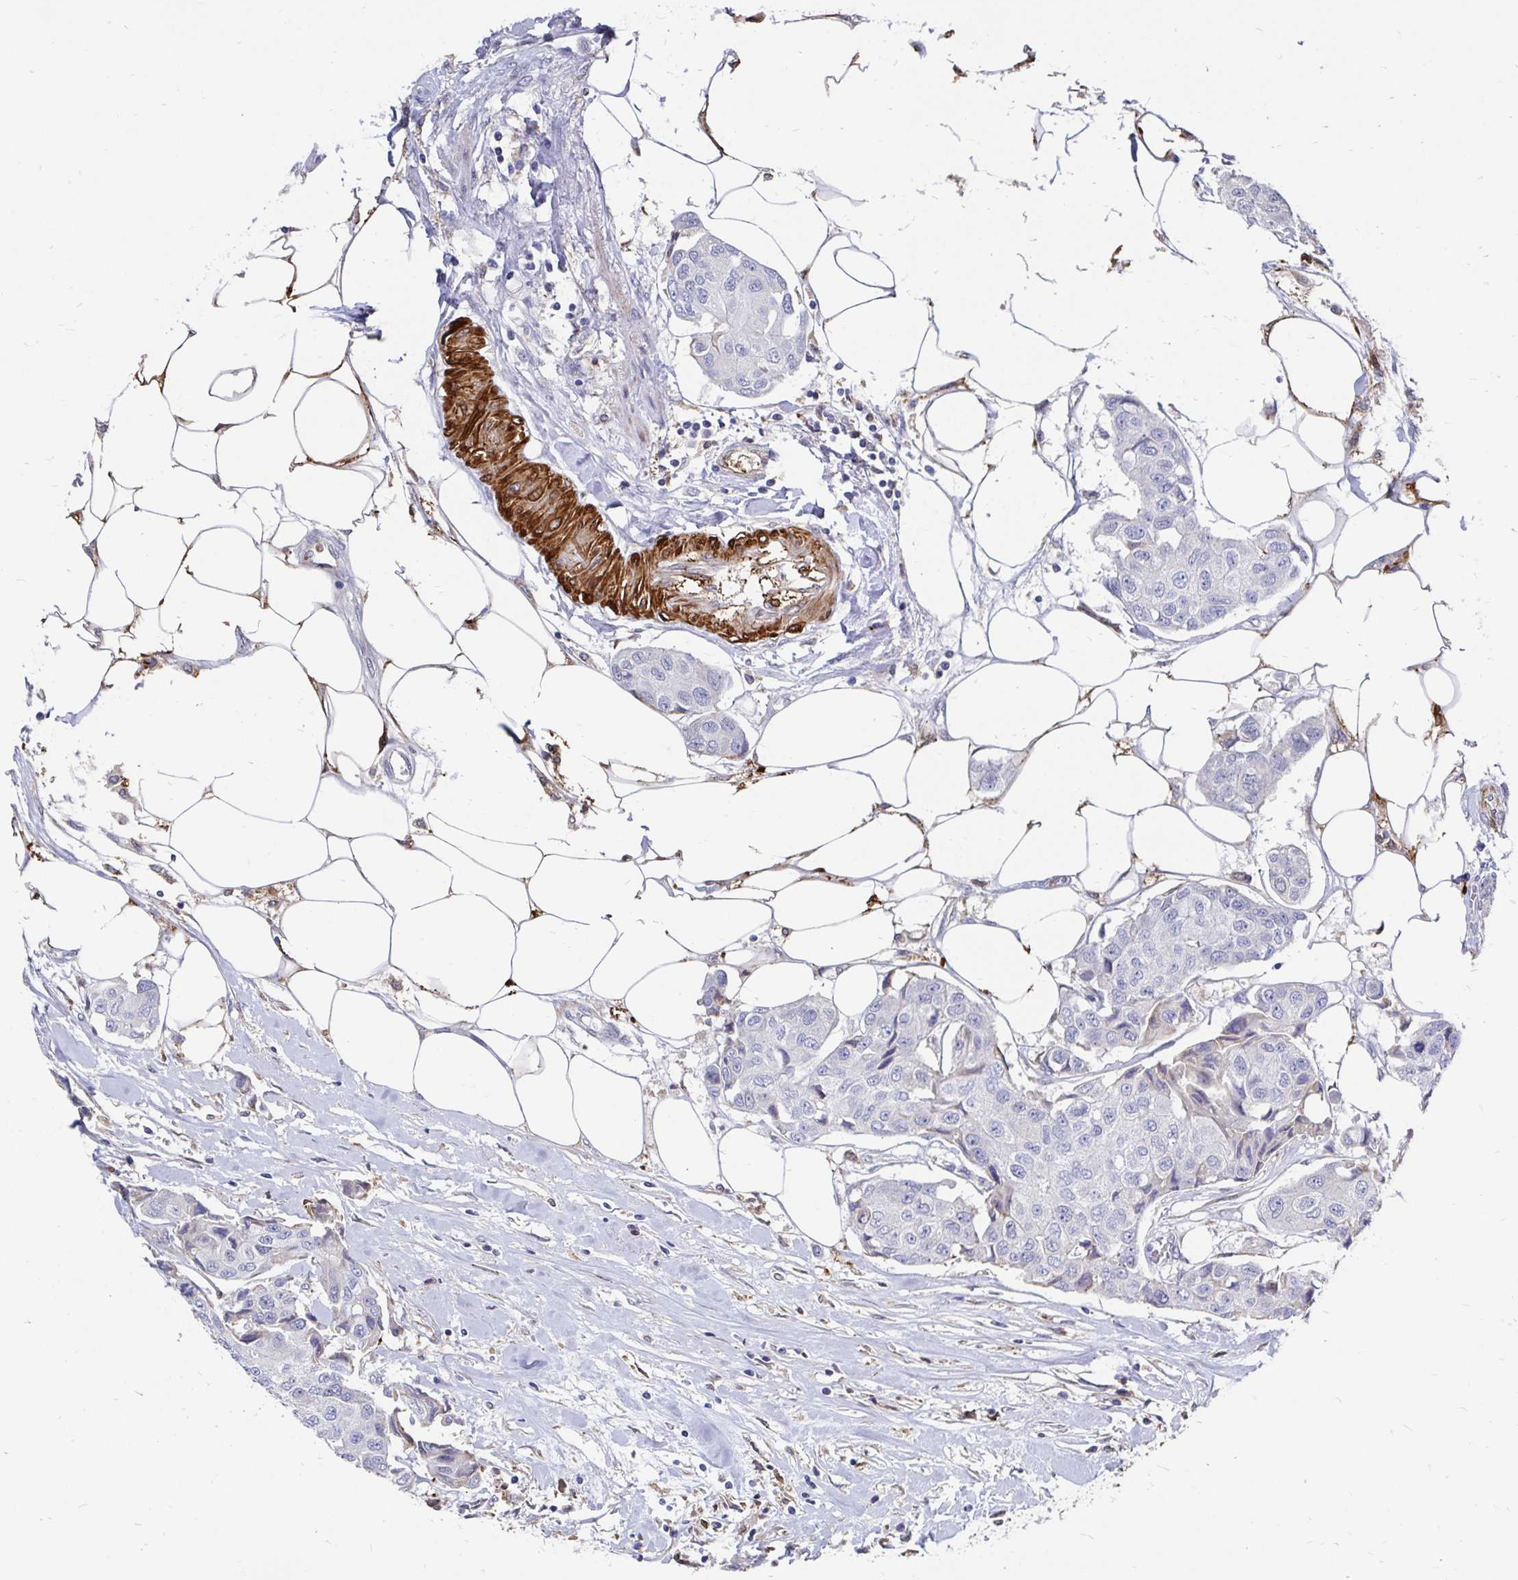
{"staining": {"intensity": "negative", "quantity": "none", "location": "none"}, "tissue": "breast cancer", "cell_type": "Tumor cells", "image_type": "cancer", "snomed": [{"axis": "morphology", "description": "Duct carcinoma"}, {"axis": "topography", "description": "Breast"}, {"axis": "topography", "description": "Lymph node"}], "caption": "This histopathology image is of breast infiltrating ductal carcinoma stained with IHC to label a protein in brown with the nuclei are counter-stained blue. There is no positivity in tumor cells.", "gene": "CDKL1", "patient": {"sex": "female", "age": 80}}